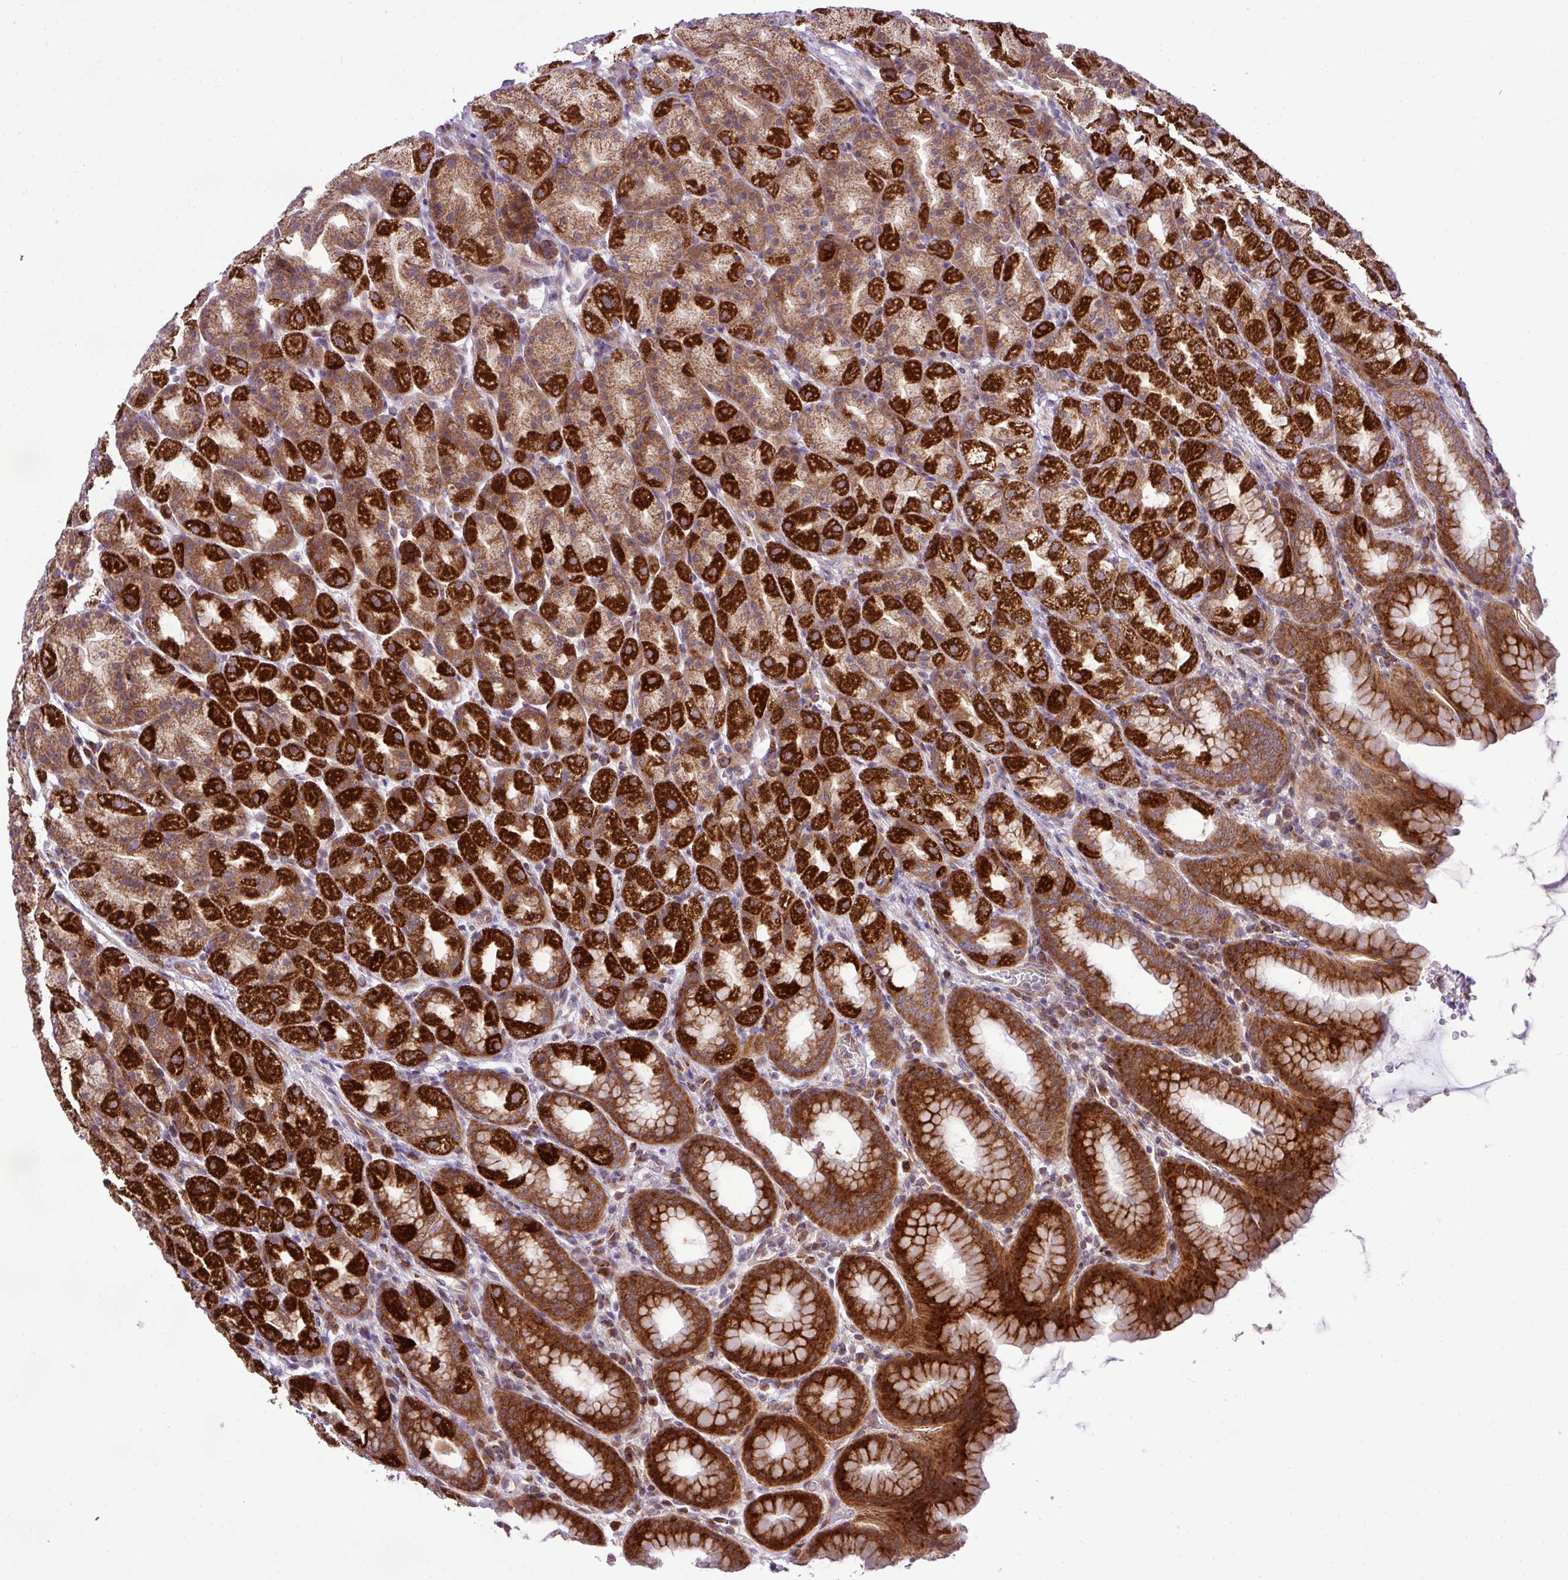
{"staining": {"intensity": "strong", "quantity": ">75%", "location": "cytoplasmic/membranous"}, "tissue": "stomach", "cell_type": "Glandular cells", "image_type": "normal", "snomed": [{"axis": "morphology", "description": "Normal tissue, NOS"}, {"axis": "topography", "description": "Stomach, upper"}, {"axis": "topography", "description": "Stomach"}], "caption": "Strong cytoplasmic/membranous positivity is seen in approximately >75% of glandular cells in unremarkable stomach. (Brightfield microscopy of DAB IHC at high magnification).", "gene": "B3GNT9", "patient": {"sex": "male", "age": 68}}